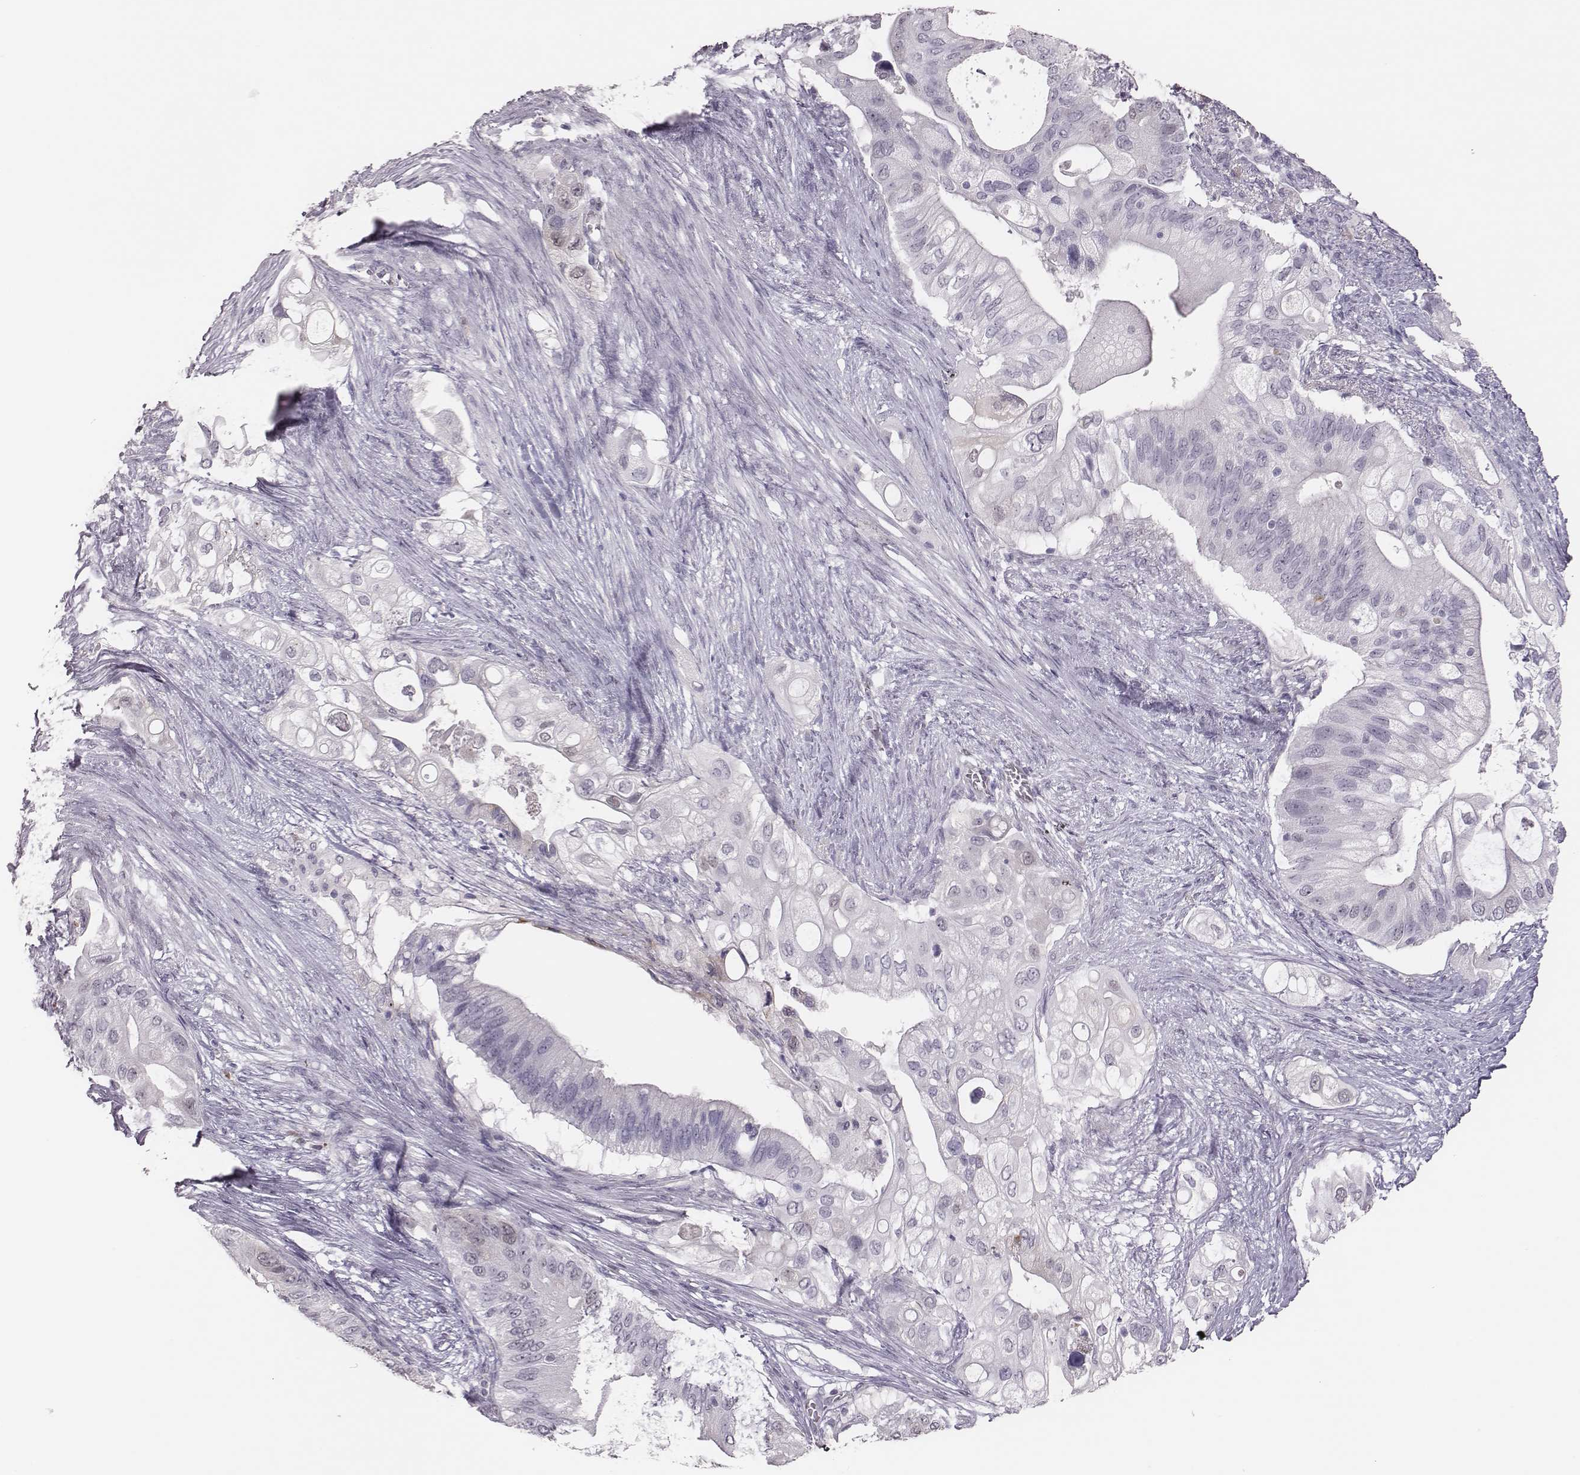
{"staining": {"intensity": "negative", "quantity": "none", "location": "none"}, "tissue": "pancreatic cancer", "cell_type": "Tumor cells", "image_type": "cancer", "snomed": [{"axis": "morphology", "description": "Adenocarcinoma, NOS"}, {"axis": "topography", "description": "Pancreas"}], "caption": "High magnification brightfield microscopy of pancreatic cancer stained with DAB (3,3'-diaminobenzidine) (brown) and counterstained with hematoxylin (blue): tumor cells show no significant staining.", "gene": "PBK", "patient": {"sex": "female", "age": 72}}